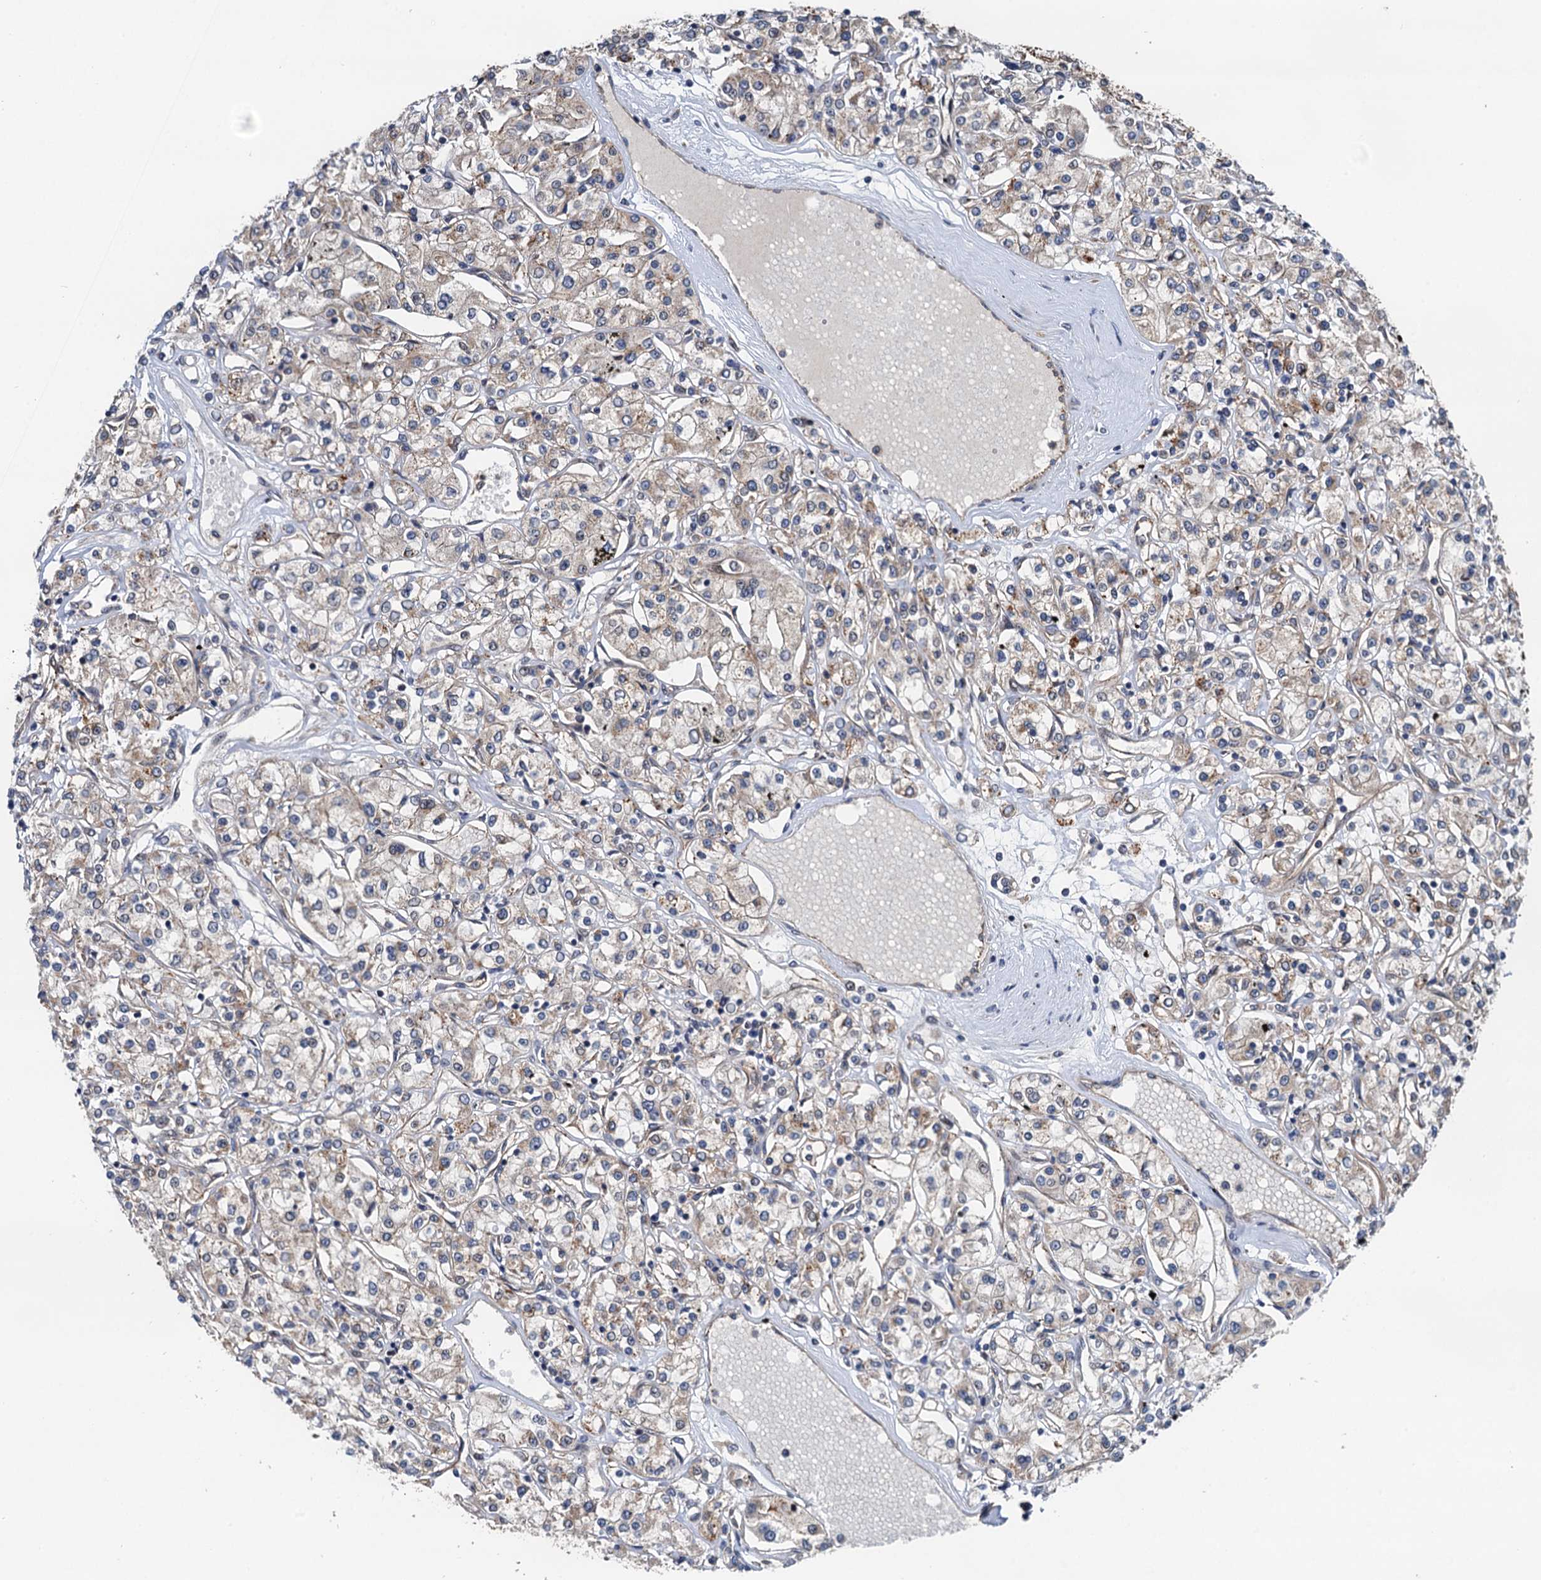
{"staining": {"intensity": "weak", "quantity": "<25%", "location": "cytoplasmic/membranous"}, "tissue": "renal cancer", "cell_type": "Tumor cells", "image_type": "cancer", "snomed": [{"axis": "morphology", "description": "Adenocarcinoma, NOS"}, {"axis": "topography", "description": "Kidney"}], "caption": "Immunohistochemistry (IHC) image of human adenocarcinoma (renal) stained for a protein (brown), which displays no staining in tumor cells. (DAB immunohistochemistry with hematoxylin counter stain).", "gene": "NLRP10", "patient": {"sex": "female", "age": 59}}